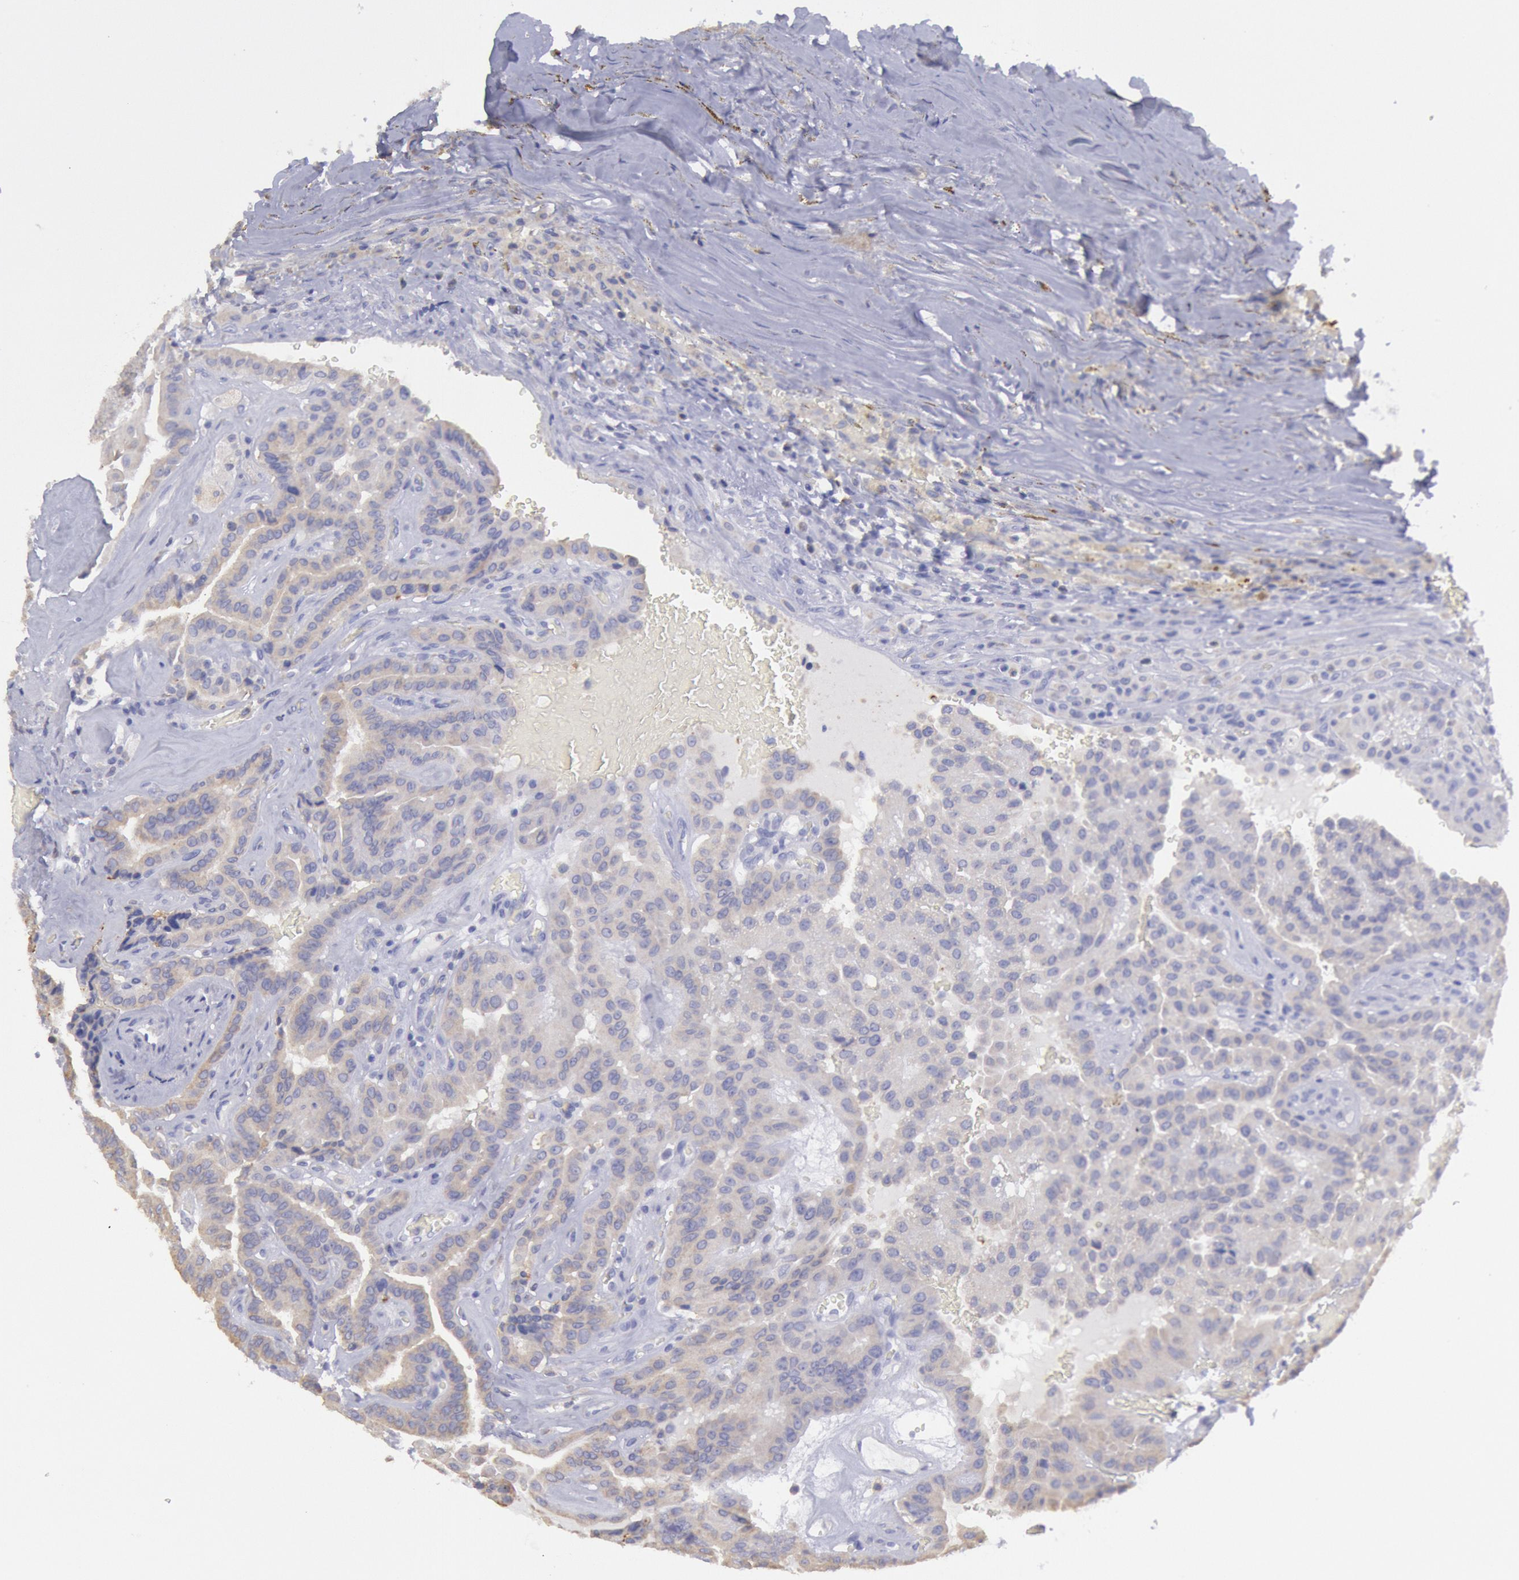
{"staining": {"intensity": "negative", "quantity": "none", "location": "none"}, "tissue": "thyroid cancer", "cell_type": "Tumor cells", "image_type": "cancer", "snomed": [{"axis": "morphology", "description": "Papillary adenocarcinoma, NOS"}, {"axis": "topography", "description": "Thyroid gland"}], "caption": "This image is of thyroid papillary adenocarcinoma stained with IHC to label a protein in brown with the nuclei are counter-stained blue. There is no positivity in tumor cells.", "gene": "MYH7", "patient": {"sex": "male", "age": 87}}